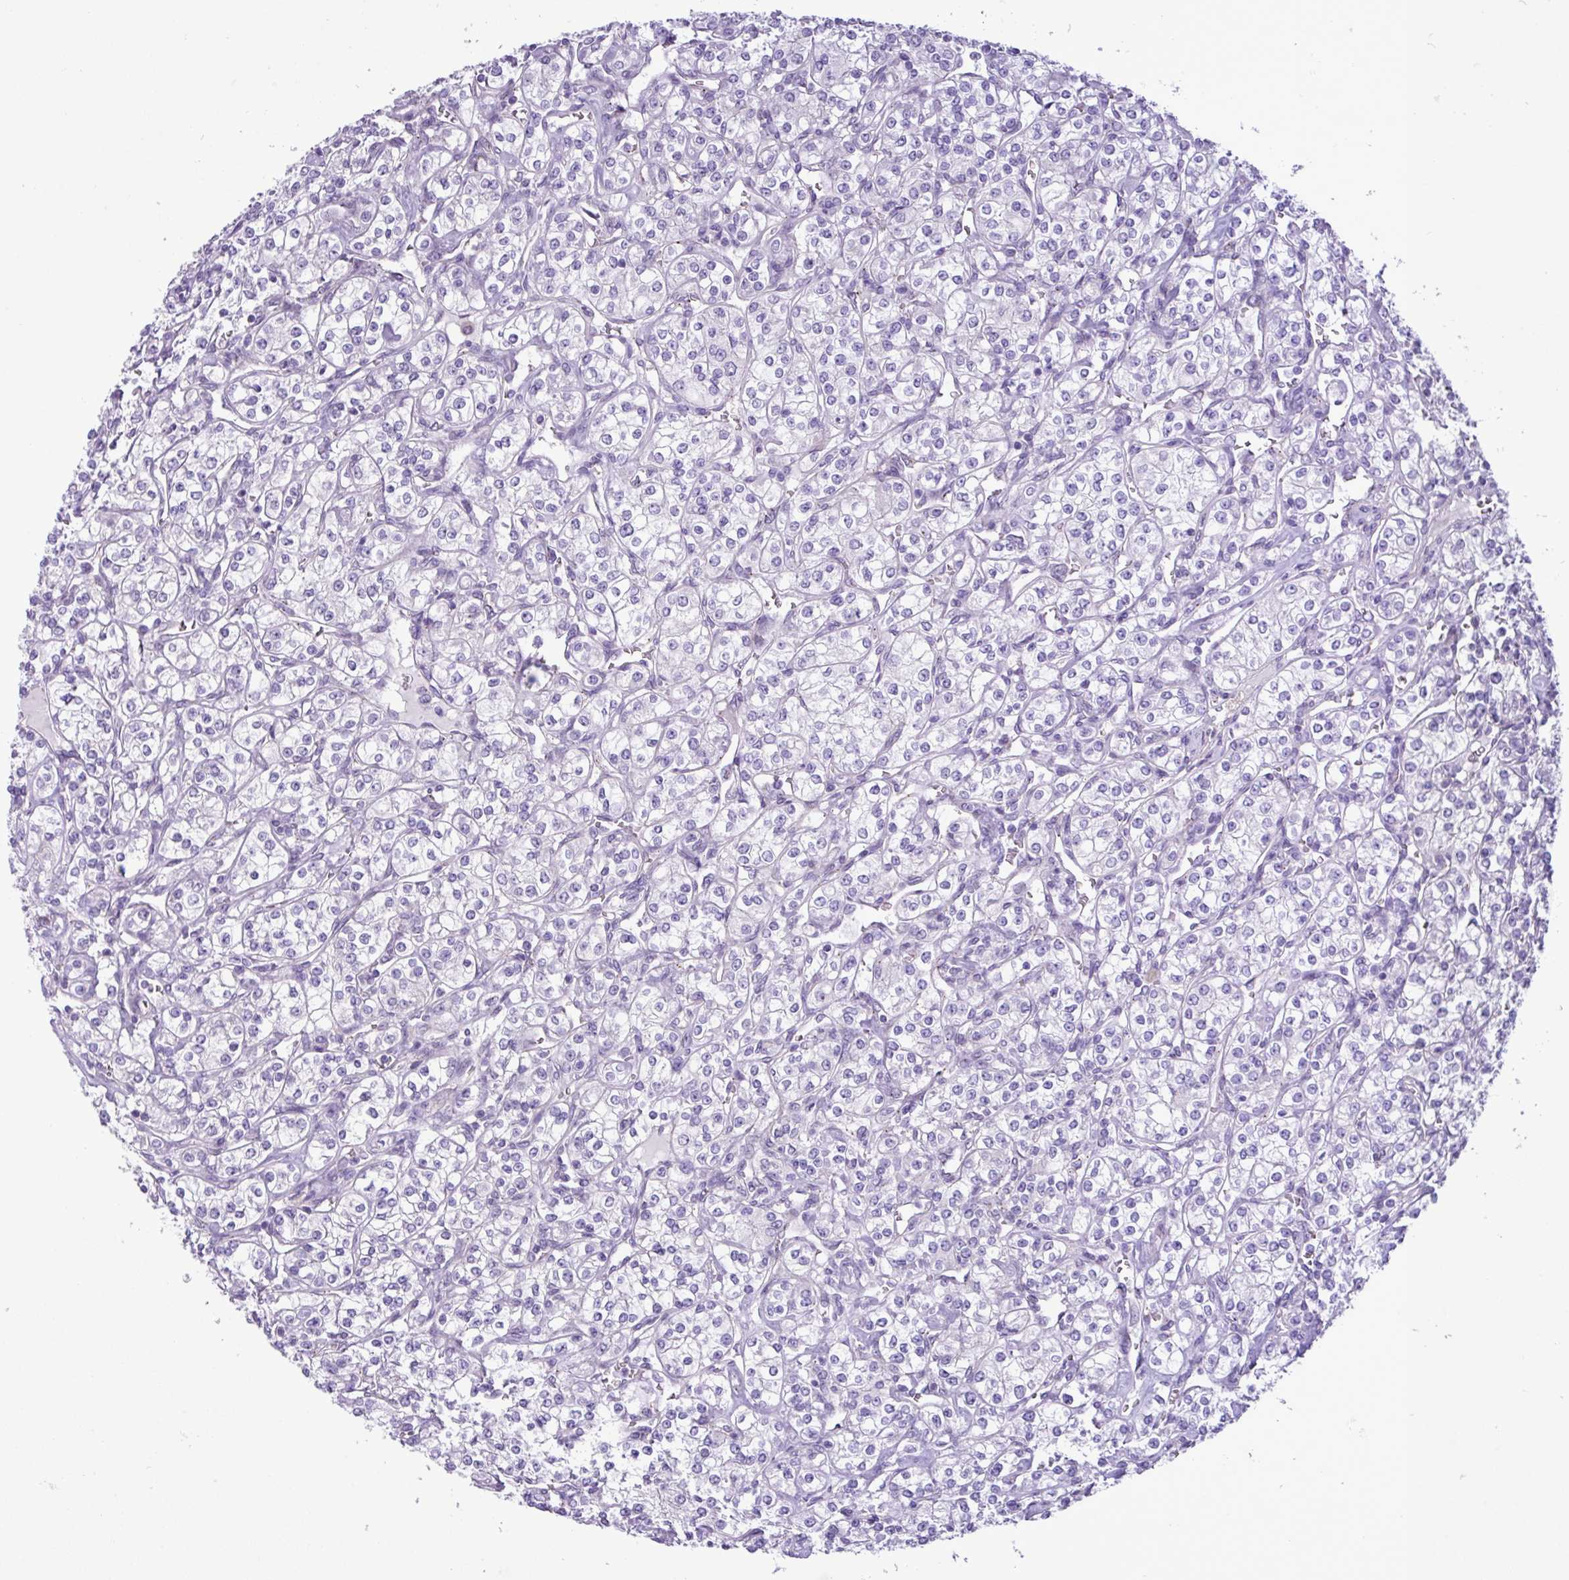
{"staining": {"intensity": "negative", "quantity": "none", "location": "none"}, "tissue": "renal cancer", "cell_type": "Tumor cells", "image_type": "cancer", "snomed": [{"axis": "morphology", "description": "Adenocarcinoma, NOS"}, {"axis": "topography", "description": "Kidney"}], "caption": "This is an immunohistochemistry (IHC) micrograph of human renal cancer. There is no positivity in tumor cells.", "gene": "SPINK8", "patient": {"sex": "male", "age": 77}}